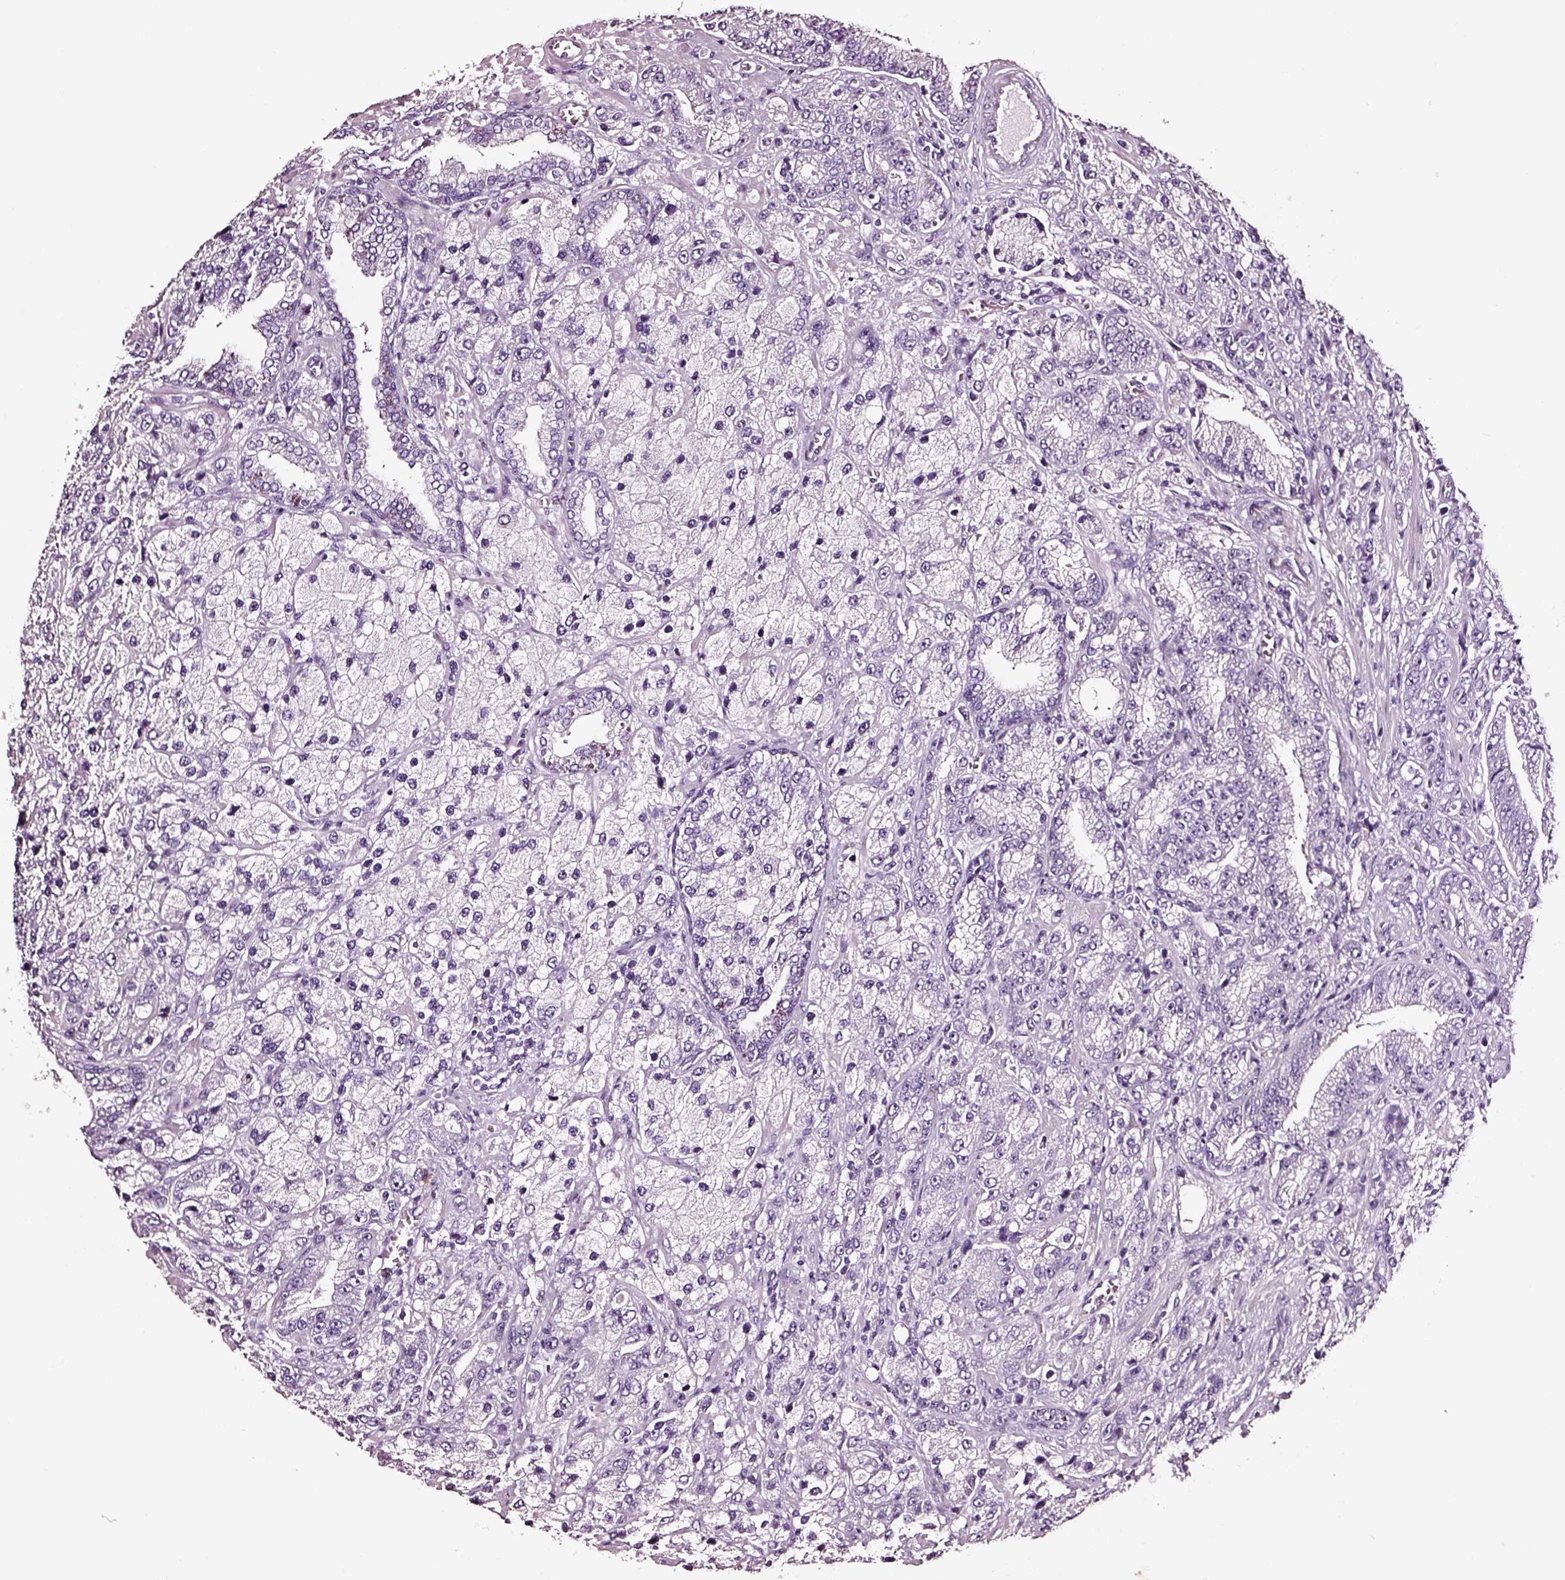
{"staining": {"intensity": "negative", "quantity": "none", "location": "none"}, "tissue": "prostate cancer", "cell_type": "Tumor cells", "image_type": "cancer", "snomed": [{"axis": "morphology", "description": "Adenocarcinoma, NOS"}, {"axis": "topography", "description": "Prostate"}], "caption": "Tumor cells are negative for protein expression in human prostate adenocarcinoma.", "gene": "DPEP1", "patient": {"sex": "male", "age": 63}}